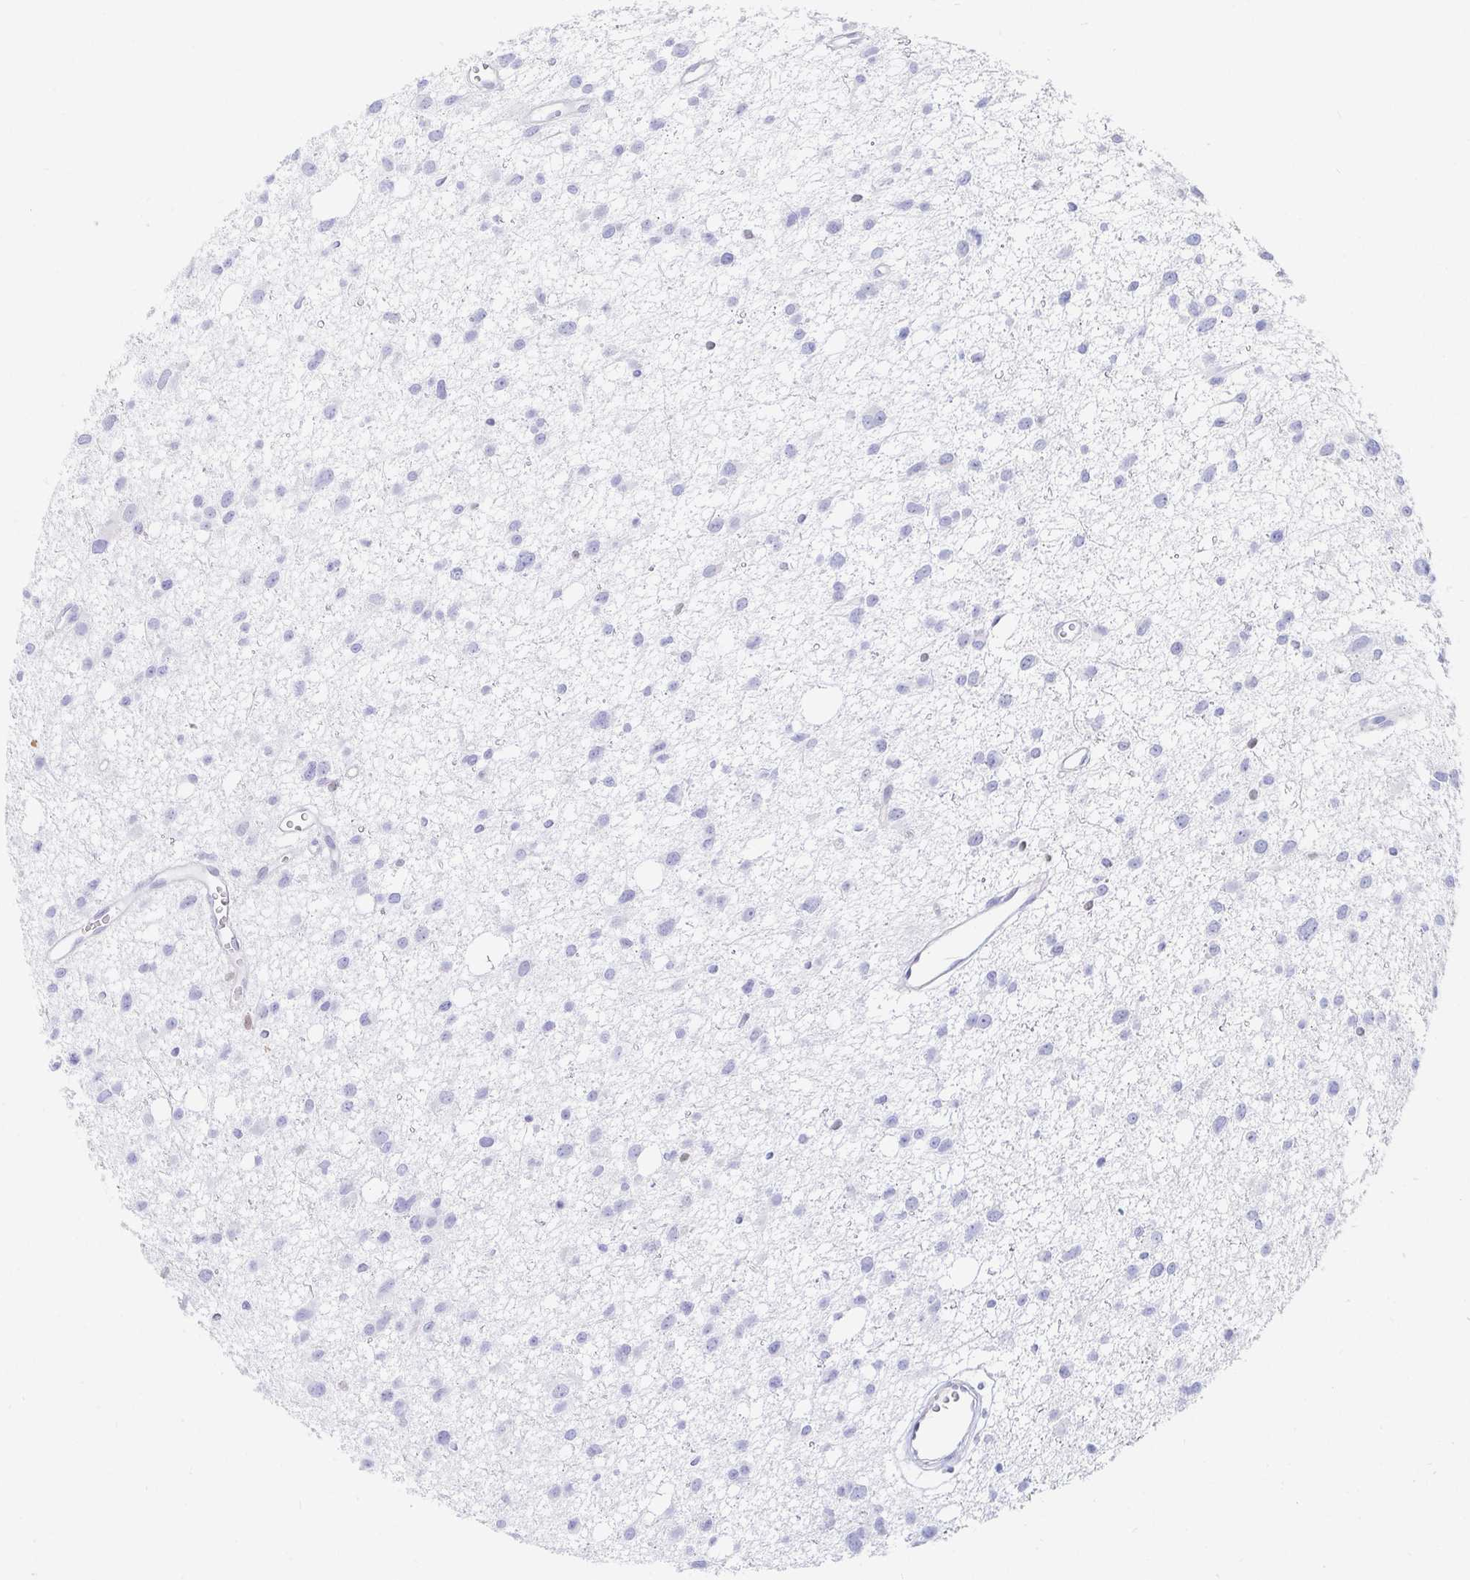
{"staining": {"intensity": "negative", "quantity": "none", "location": "none"}, "tissue": "glioma", "cell_type": "Tumor cells", "image_type": "cancer", "snomed": [{"axis": "morphology", "description": "Glioma, malignant, High grade"}, {"axis": "topography", "description": "Brain"}], "caption": "Glioma stained for a protein using immunohistochemistry (IHC) reveals no positivity tumor cells.", "gene": "HINFP", "patient": {"sex": "male", "age": 23}}